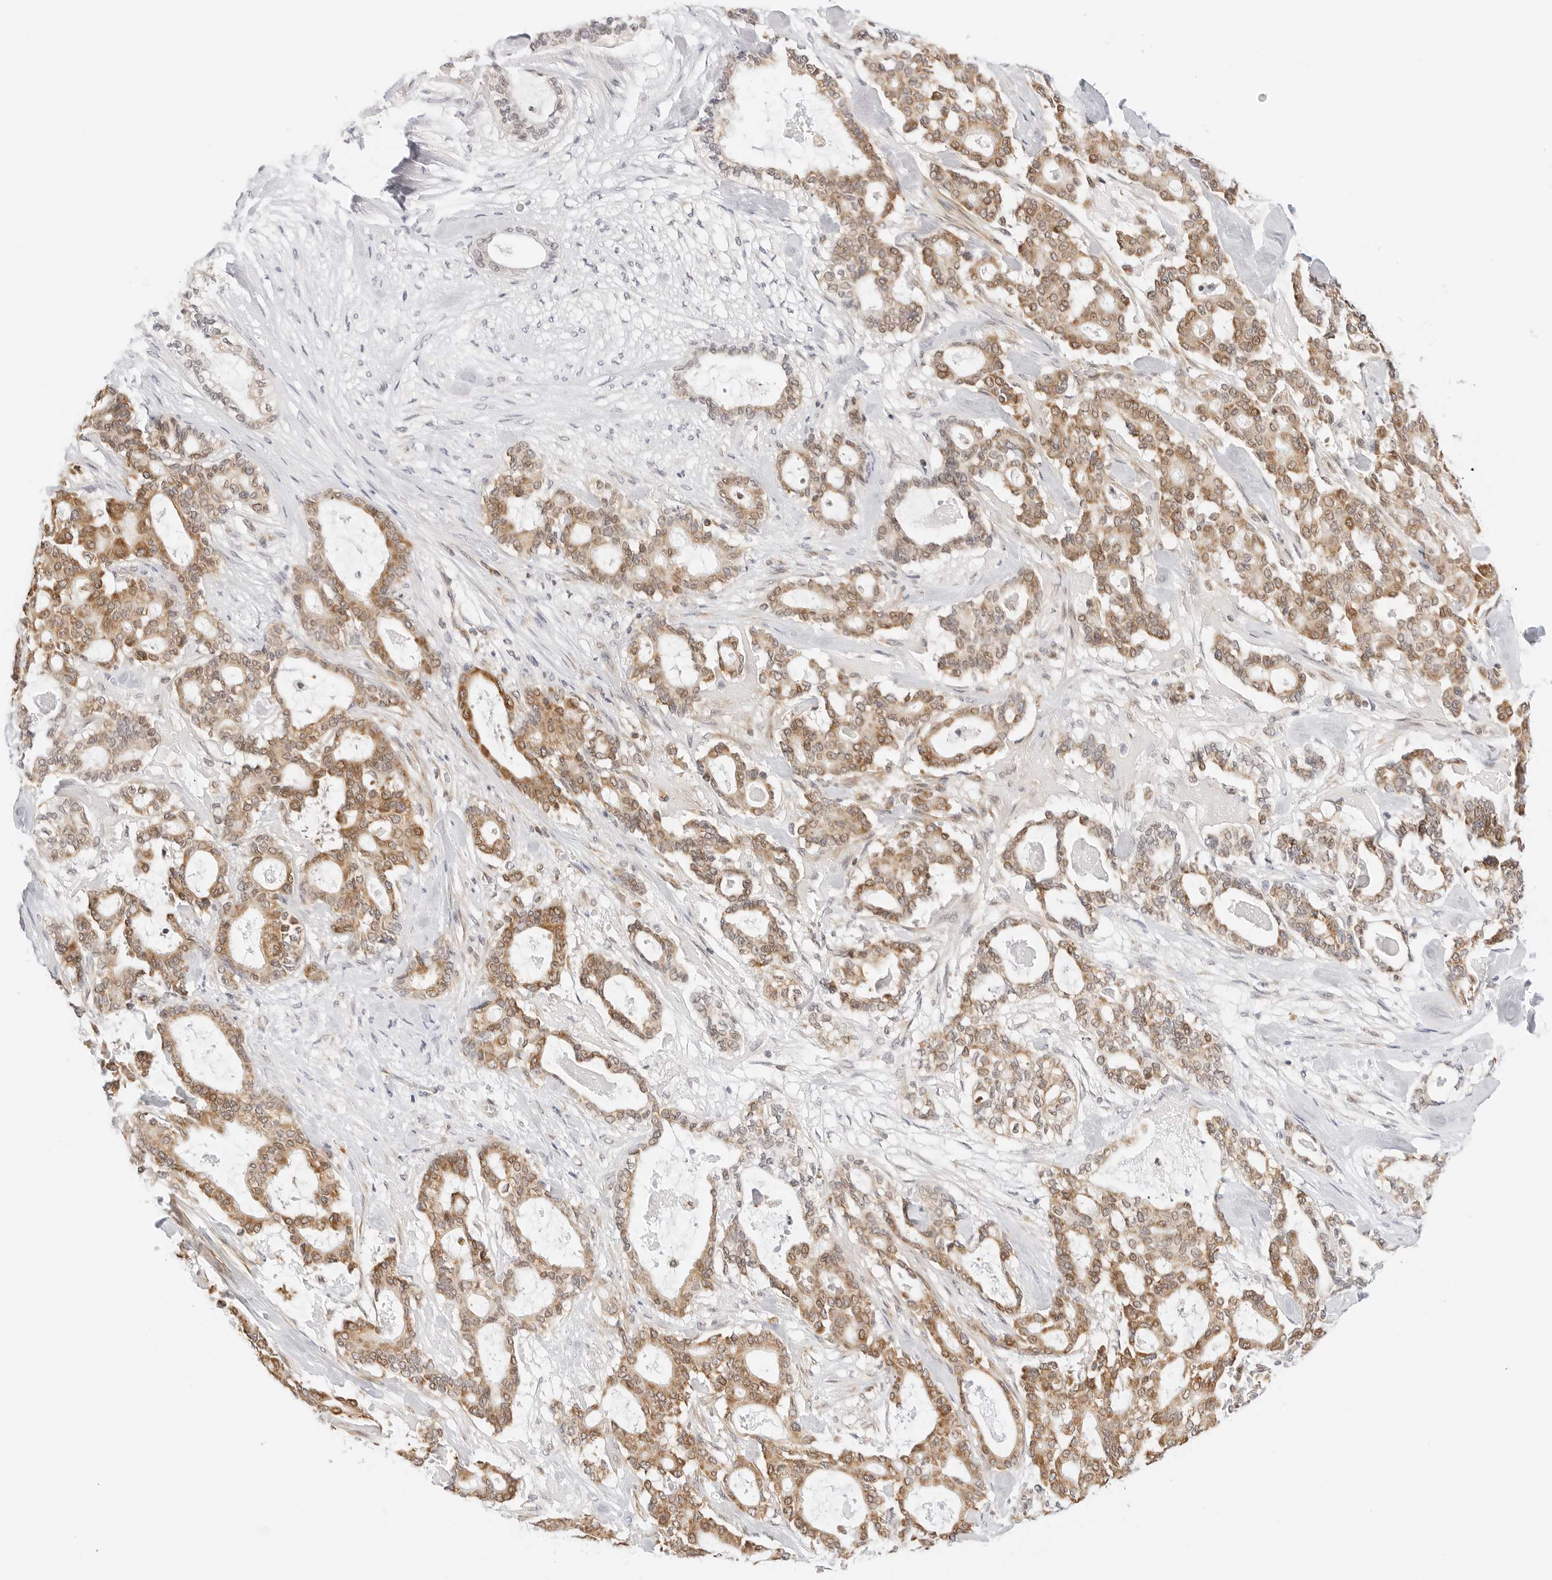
{"staining": {"intensity": "moderate", "quantity": ">75%", "location": "cytoplasmic/membranous,nuclear"}, "tissue": "pancreatic cancer", "cell_type": "Tumor cells", "image_type": "cancer", "snomed": [{"axis": "morphology", "description": "Adenocarcinoma, NOS"}, {"axis": "topography", "description": "Pancreas"}], "caption": "Tumor cells show medium levels of moderate cytoplasmic/membranous and nuclear expression in approximately >75% of cells in human pancreatic adenocarcinoma.", "gene": "GORAB", "patient": {"sex": "male", "age": 63}}